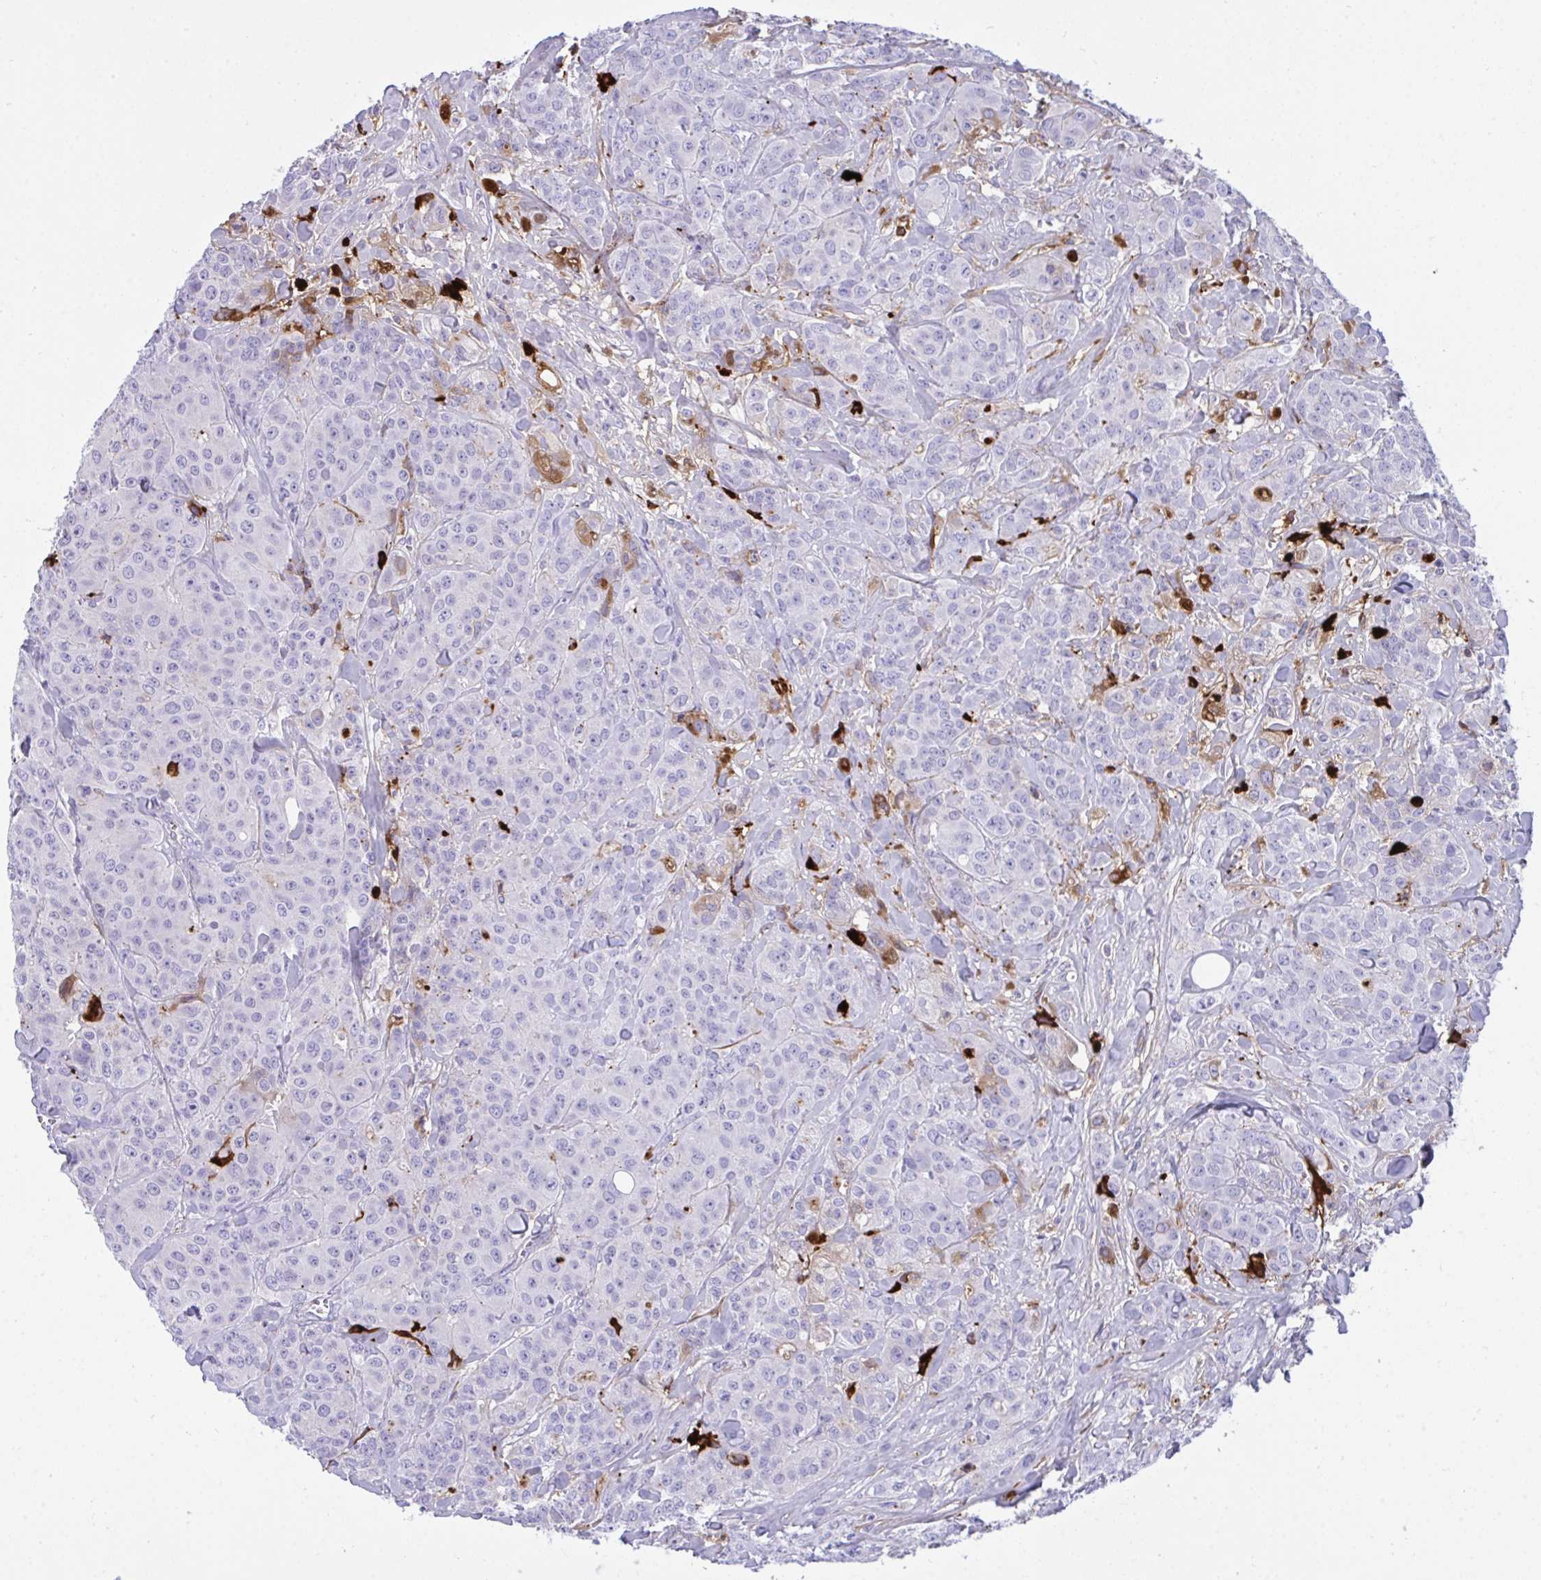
{"staining": {"intensity": "moderate", "quantity": "<25%", "location": "cytoplasmic/membranous"}, "tissue": "breast cancer", "cell_type": "Tumor cells", "image_type": "cancer", "snomed": [{"axis": "morphology", "description": "Normal tissue, NOS"}, {"axis": "morphology", "description": "Duct carcinoma"}, {"axis": "topography", "description": "Breast"}], "caption": "This is a micrograph of IHC staining of breast cancer (infiltrating ductal carcinoma), which shows moderate positivity in the cytoplasmic/membranous of tumor cells.", "gene": "F2", "patient": {"sex": "female", "age": 43}}